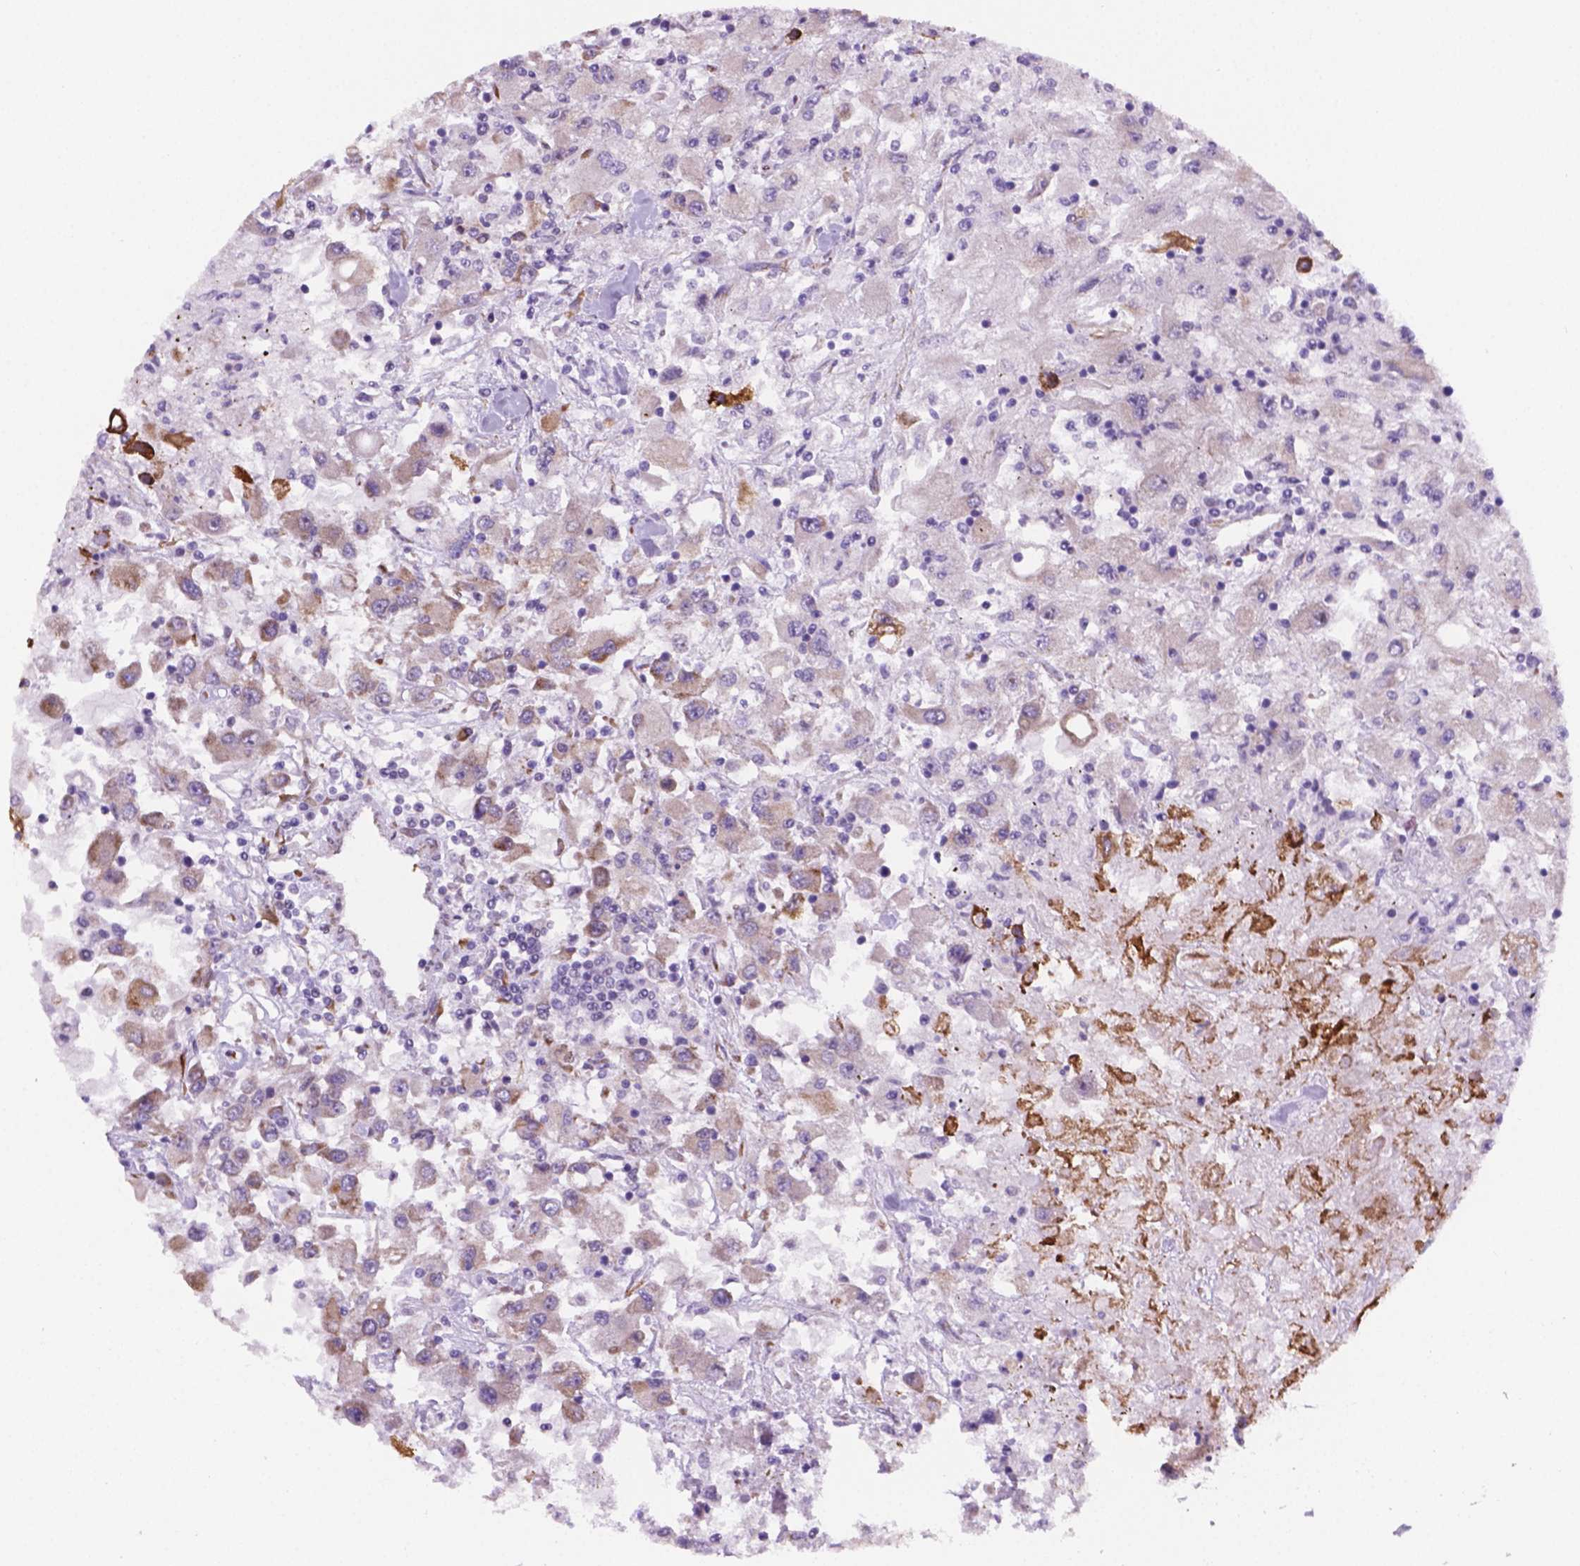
{"staining": {"intensity": "weak", "quantity": "<25%", "location": "cytoplasmic/membranous"}, "tissue": "renal cancer", "cell_type": "Tumor cells", "image_type": "cancer", "snomed": [{"axis": "morphology", "description": "Adenocarcinoma, NOS"}, {"axis": "topography", "description": "Kidney"}], "caption": "This histopathology image is of renal adenocarcinoma stained with IHC to label a protein in brown with the nuclei are counter-stained blue. There is no staining in tumor cells.", "gene": "FNIP1", "patient": {"sex": "female", "age": 67}}